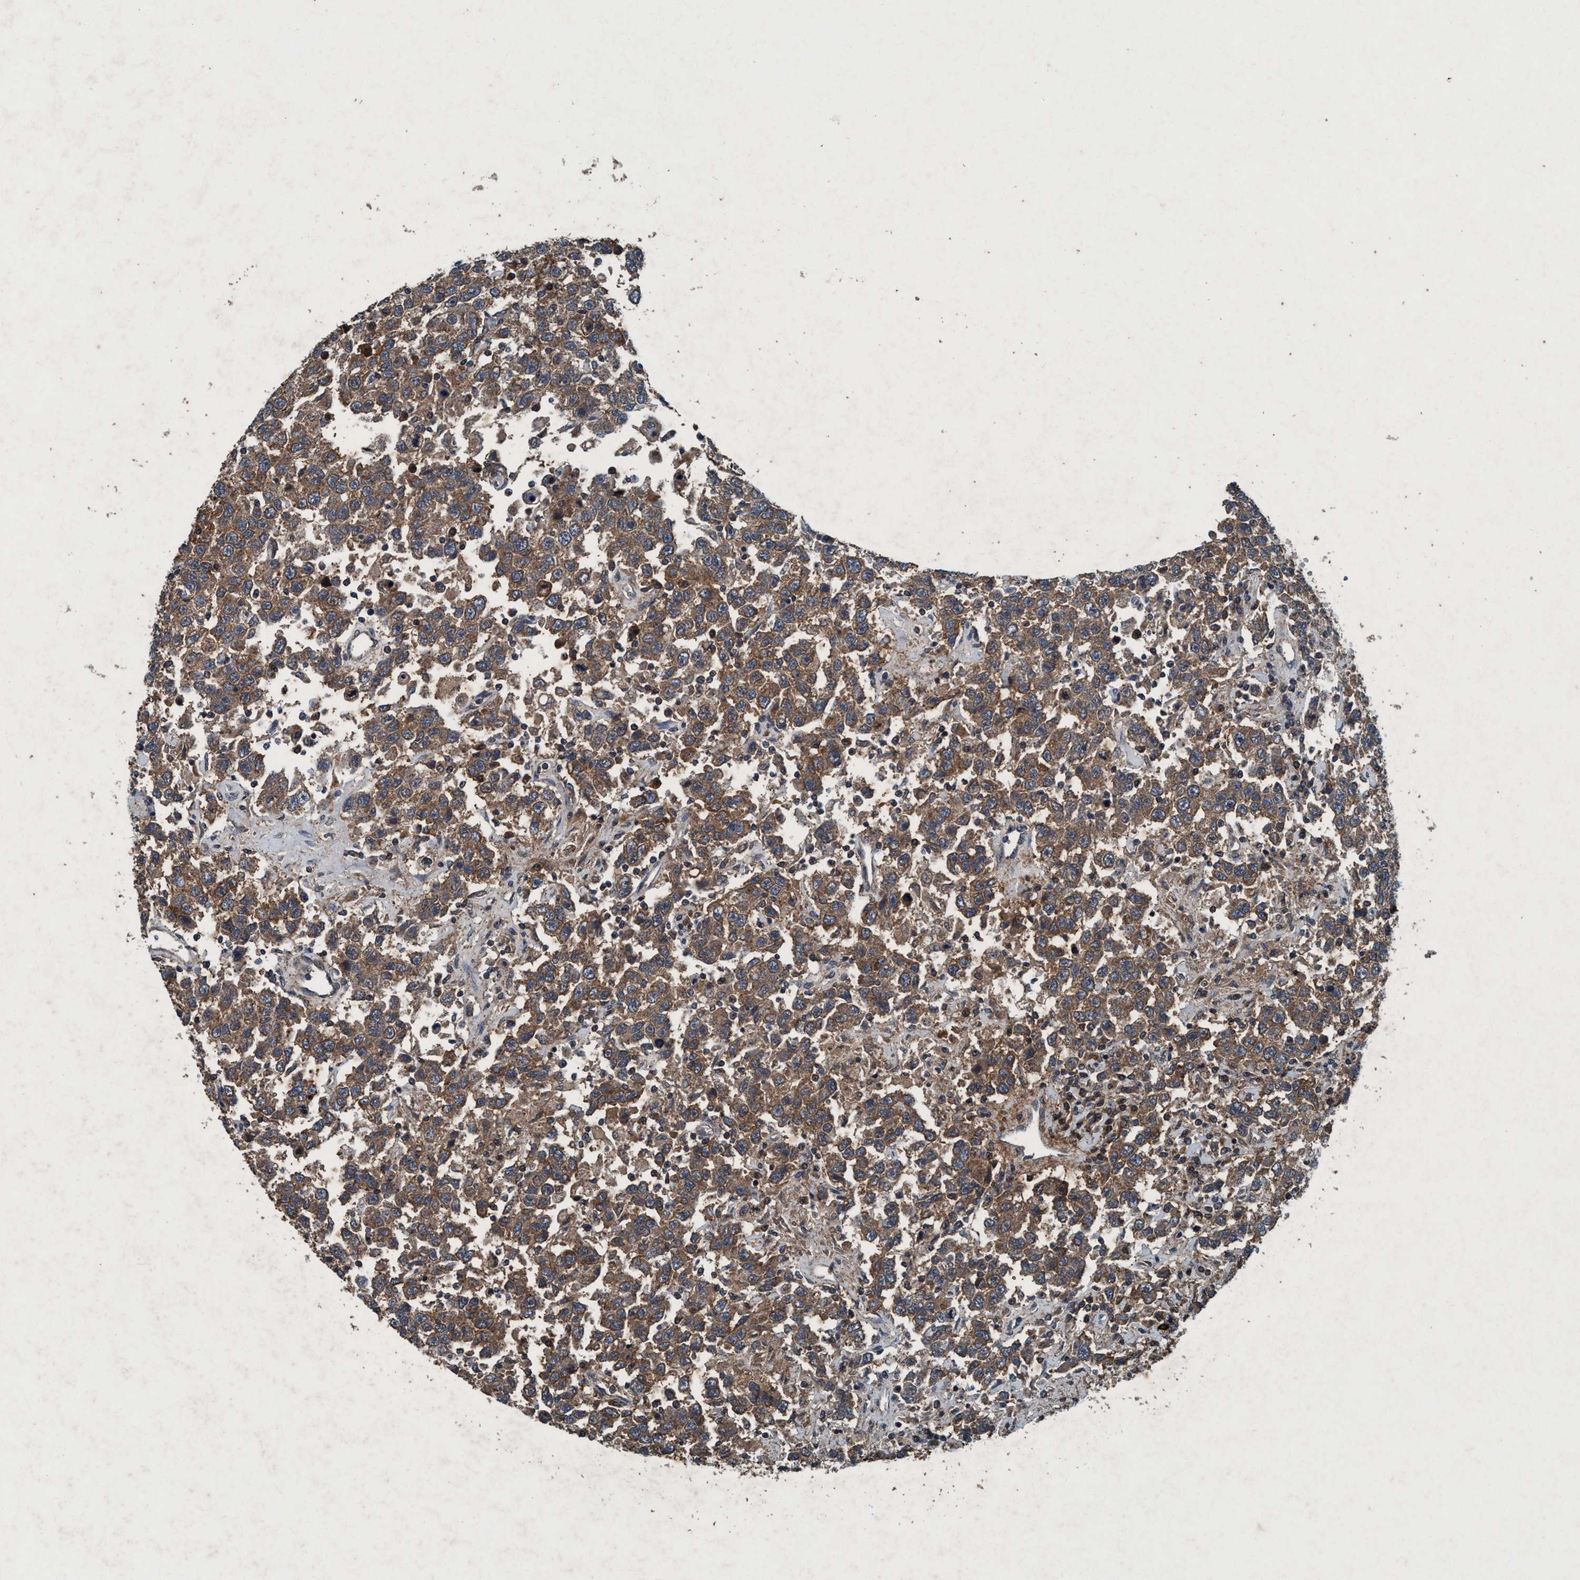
{"staining": {"intensity": "moderate", "quantity": ">75%", "location": "cytoplasmic/membranous"}, "tissue": "testis cancer", "cell_type": "Tumor cells", "image_type": "cancer", "snomed": [{"axis": "morphology", "description": "Seminoma, NOS"}, {"axis": "topography", "description": "Testis"}], "caption": "Protein staining by IHC demonstrates moderate cytoplasmic/membranous positivity in about >75% of tumor cells in testis cancer.", "gene": "AKT1S1", "patient": {"sex": "male", "age": 41}}